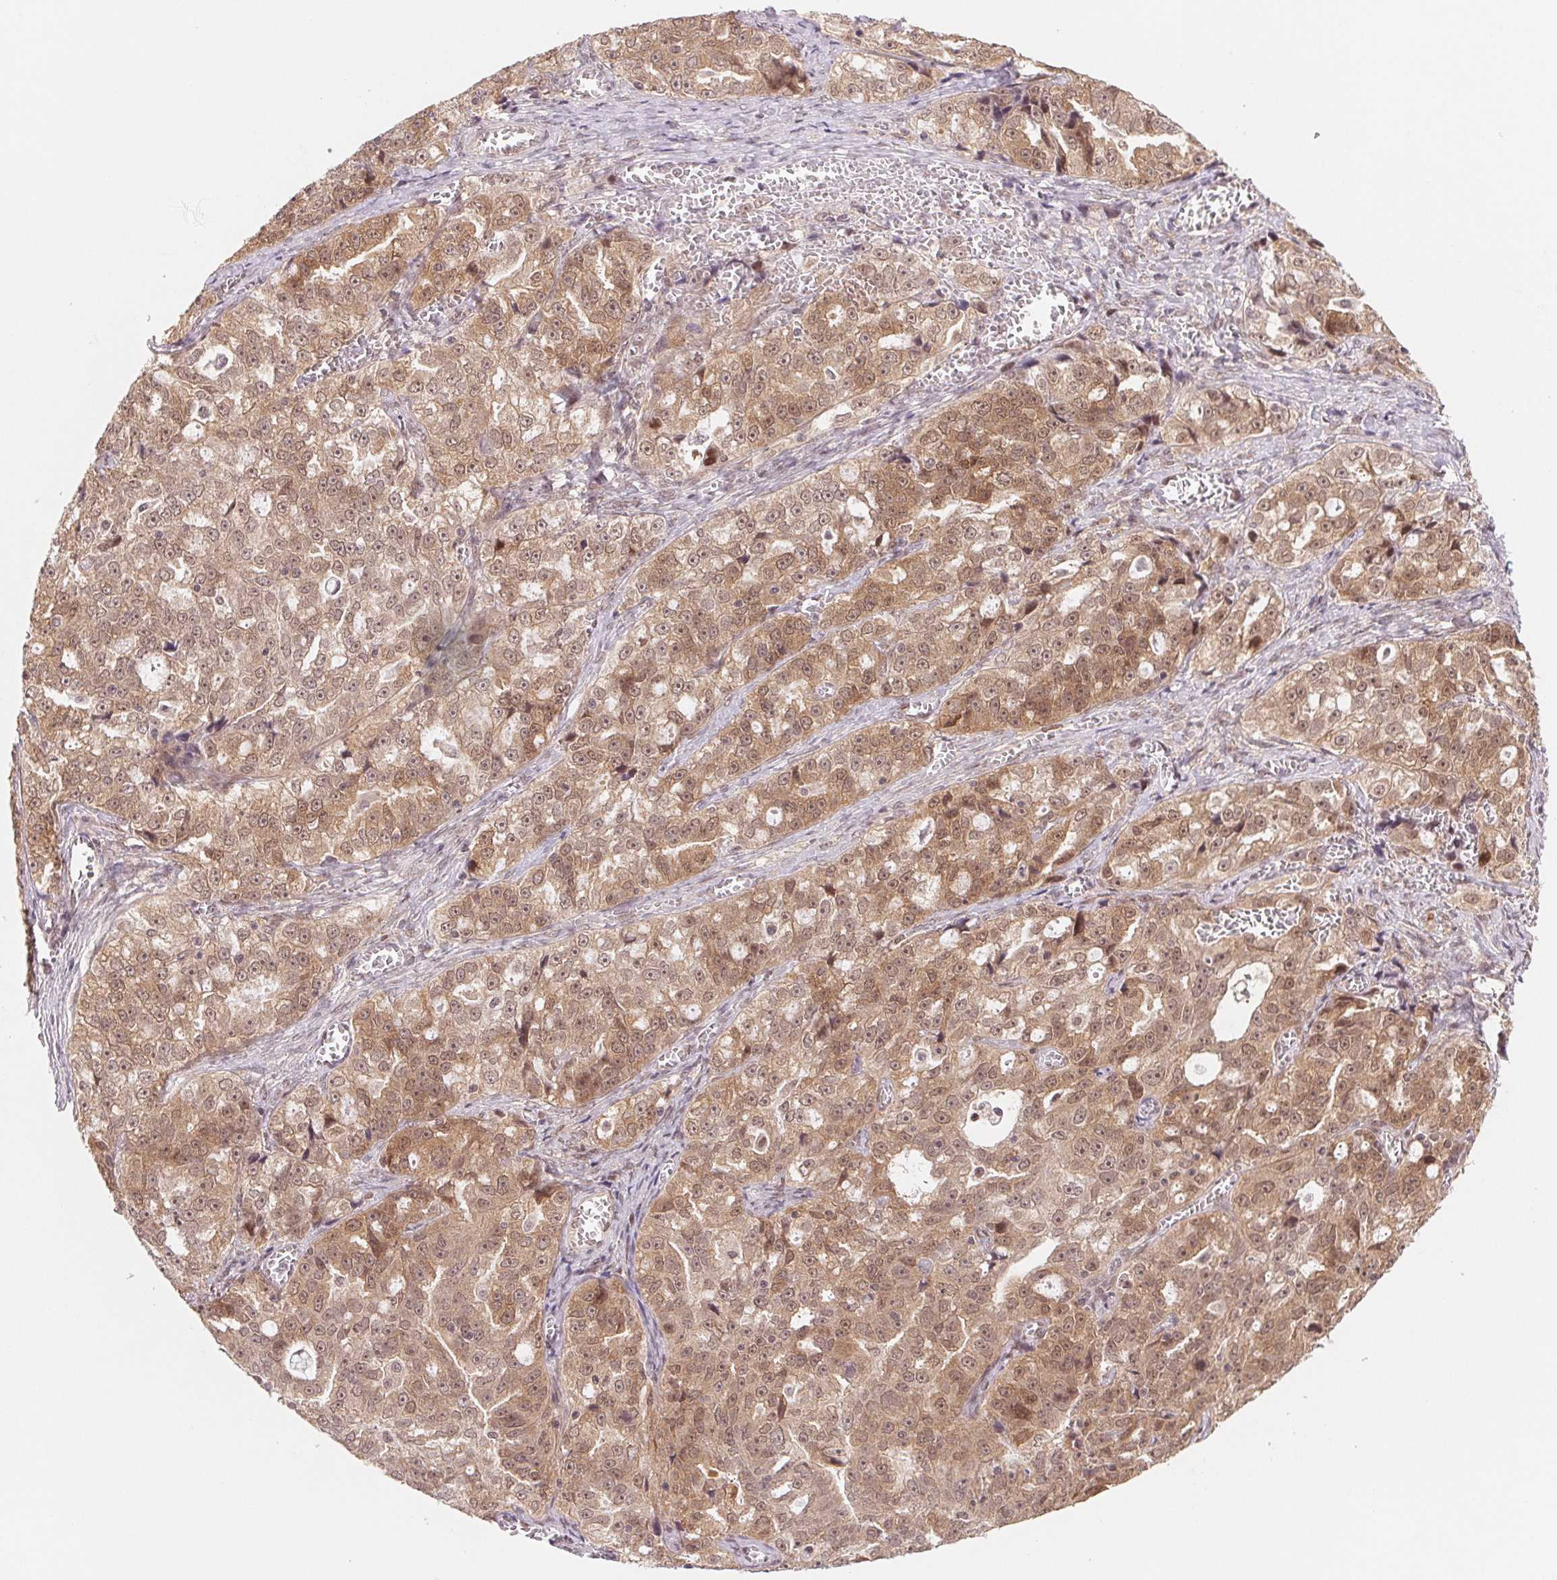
{"staining": {"intensity": "moderate", "quantity": ">75%", "location": "cytoplasmic/membranous,nuclear"}, "tissue": "ovarian cancer", "cell_type": "Tumor cells", "image_type": "cancer", "snomed": [{"axis": "morphology", "description": "Cystadenocarcinoma, serous, NOS"}, {"axis": "topography", "description": "Ovary"}], "caption": "Moderate cytoplasmic/membranous and nuclear expression for a protein is present in about >75% of tumor cells of ovarian cancer using immunohistochemistry (IHC).", "gene": "DNAJB6", "patient": {"sex": "female", "age": 51}}